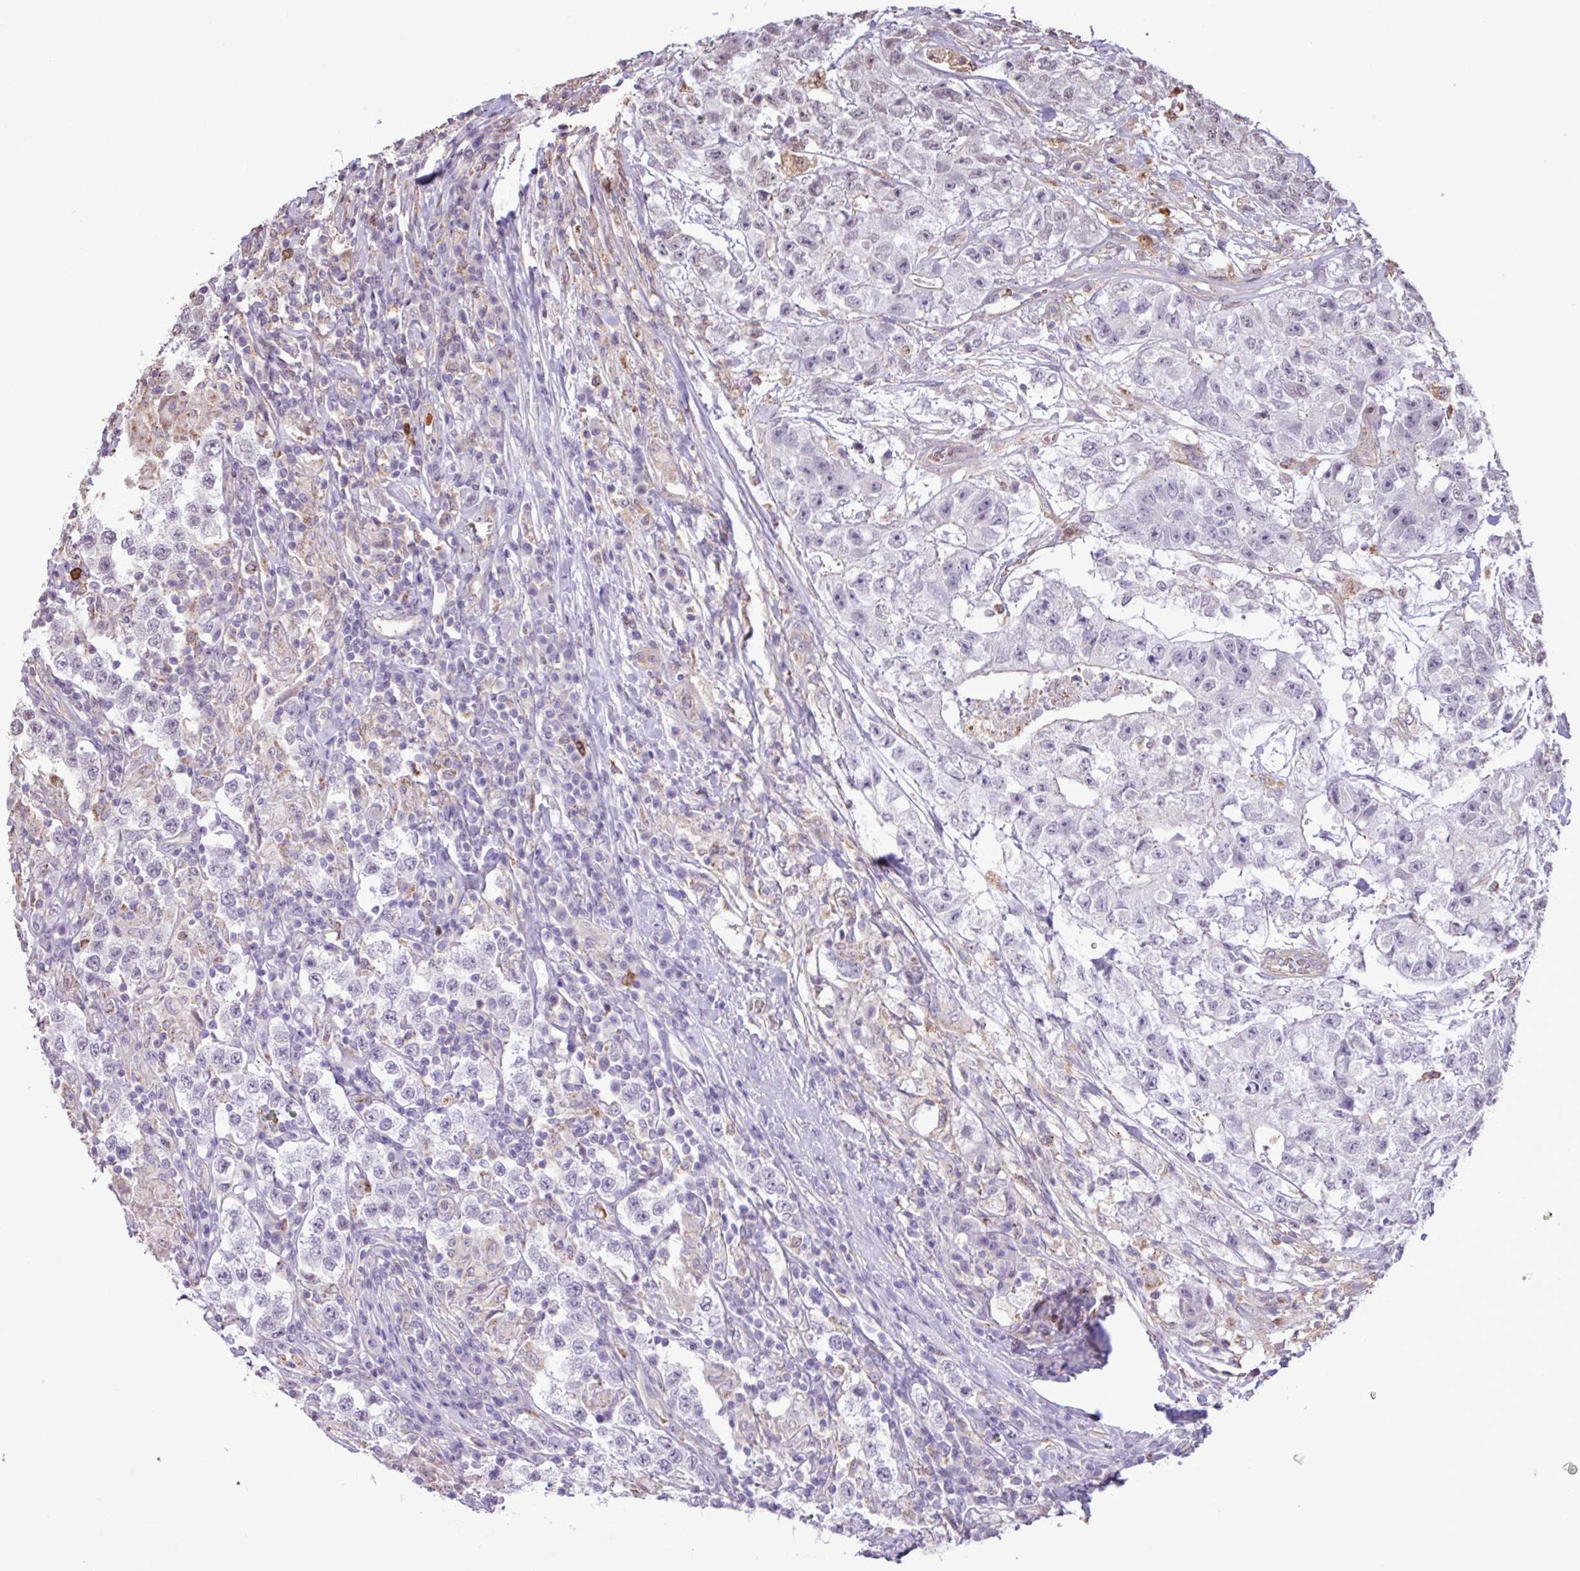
{"staining": {"intensity": "negative", "quantity": "none", "location": "none"}, "tissue": "testis cancer", "cell_type": "Tumor cells", "image_type": "cancer", "snomed": [{"axis": "morphology", "description": "Seminoma, NOS"}, {"axis": "morphology", "description": "Carcinoma, Embryonal, NOS"}, {"axis": "topography", "description": "Testis"}], "caption": "An immunohistochemistry (IHC) micrograph of embryonal carcinoma (testis) is shown. There is no staining in tumor cells of embryonal carcinoma (testis). (Immunohistochemistry (ihc), brightfield microscopy, high magnification).", "gene": "CHST11", "patient": {"sex": "male", "age": 41}}